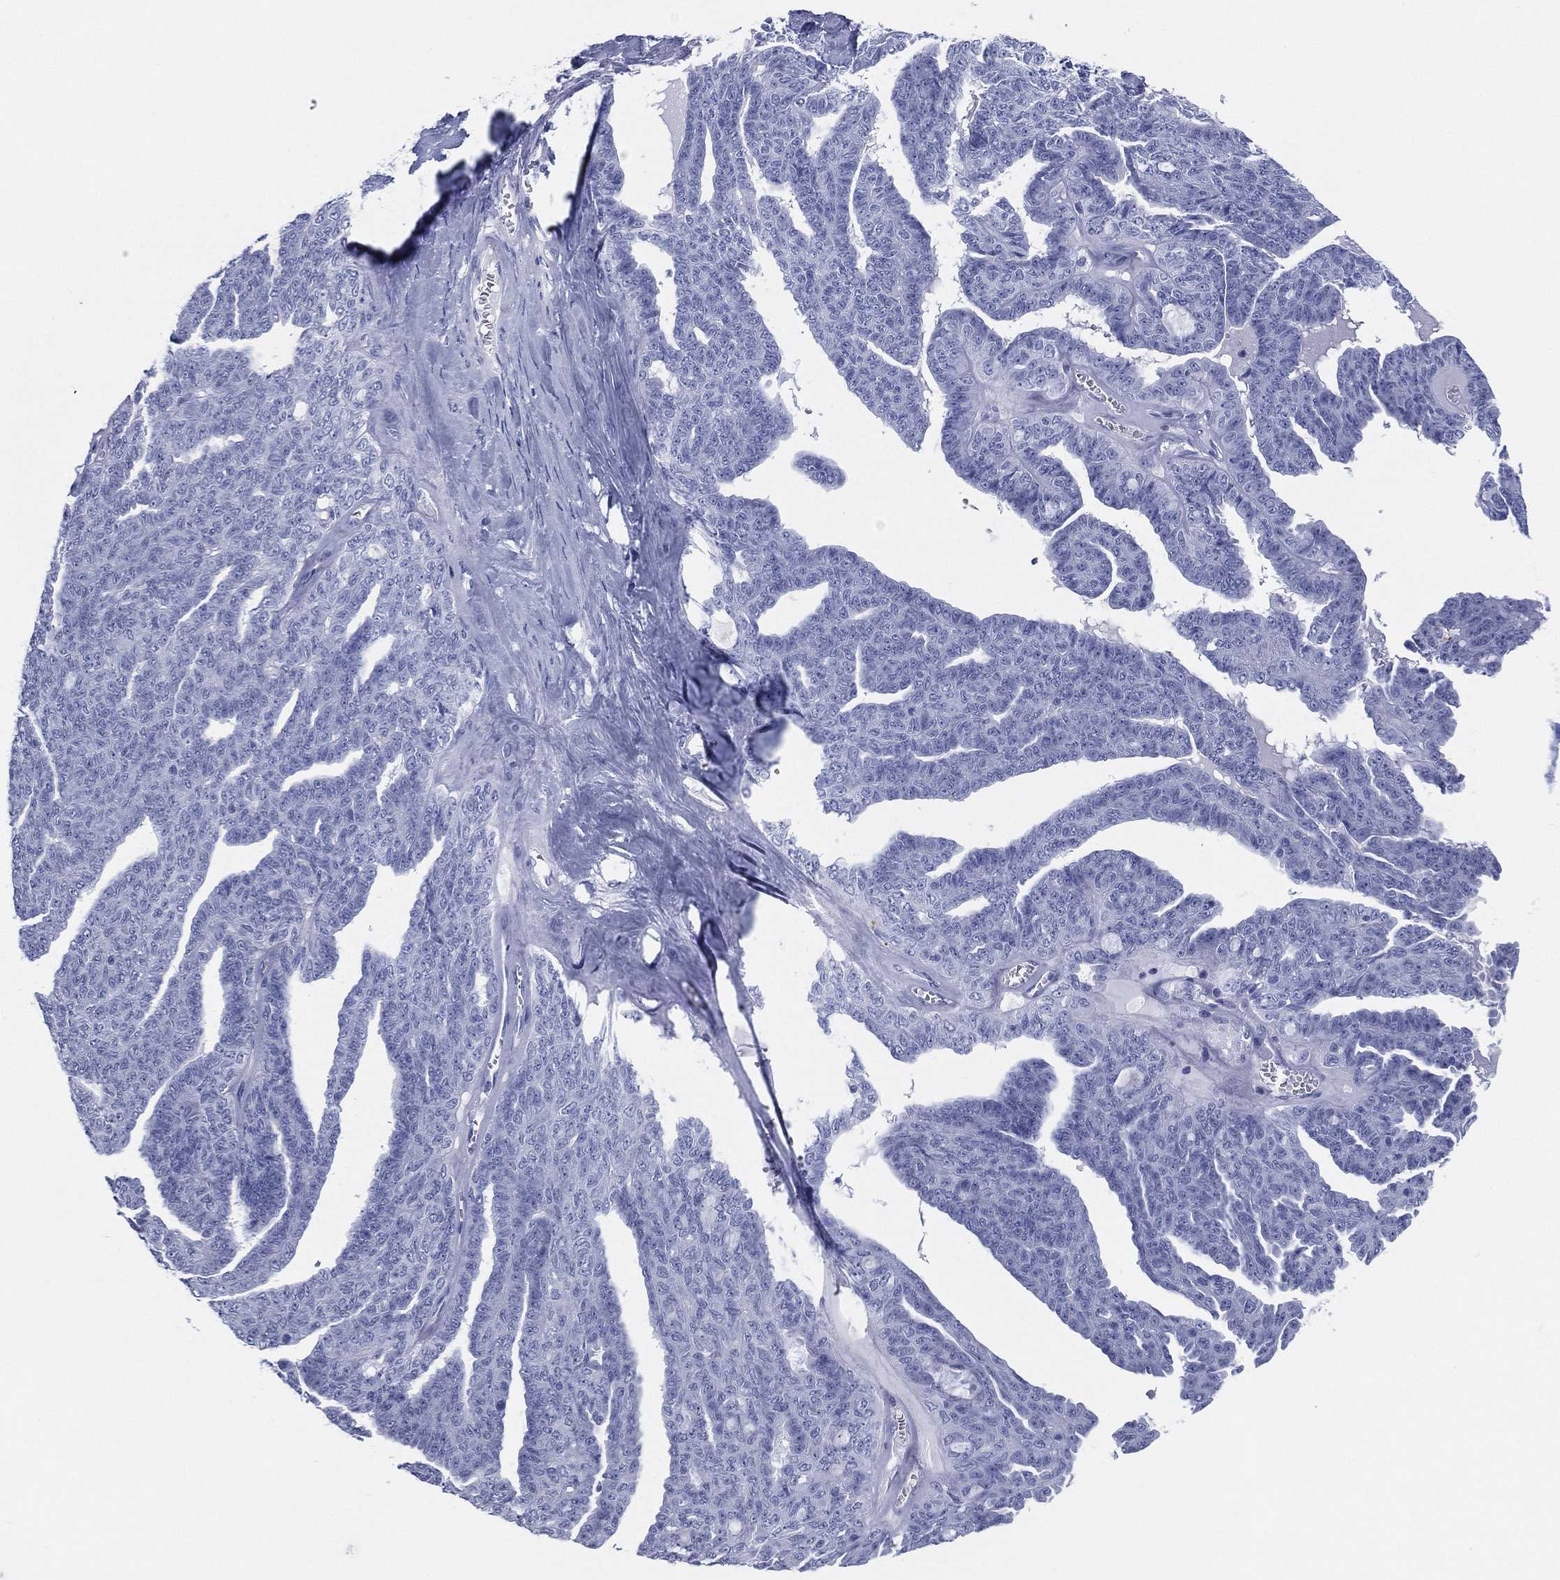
{"staining": {"intensity": "negative", "quantity": "none", "location": "none"}, "tissue": "ovarian cancer", "cell_type": "Tumor cells", "image_type": "cancer", "snomed": [{"axis": "morphology", "description": "Cystadenocarcinoma, serous, NOS"}, {"axis": "topography", "description": "Ovary"}], "caption": "This is a histopathology image of immunohistochemistry (IHC) staining of serous cystadenocarcinoma (ovarian), which shows no expression in tumor cells.", "gene": "CD79A", "patient": {"sex": "female", "age": 71}}